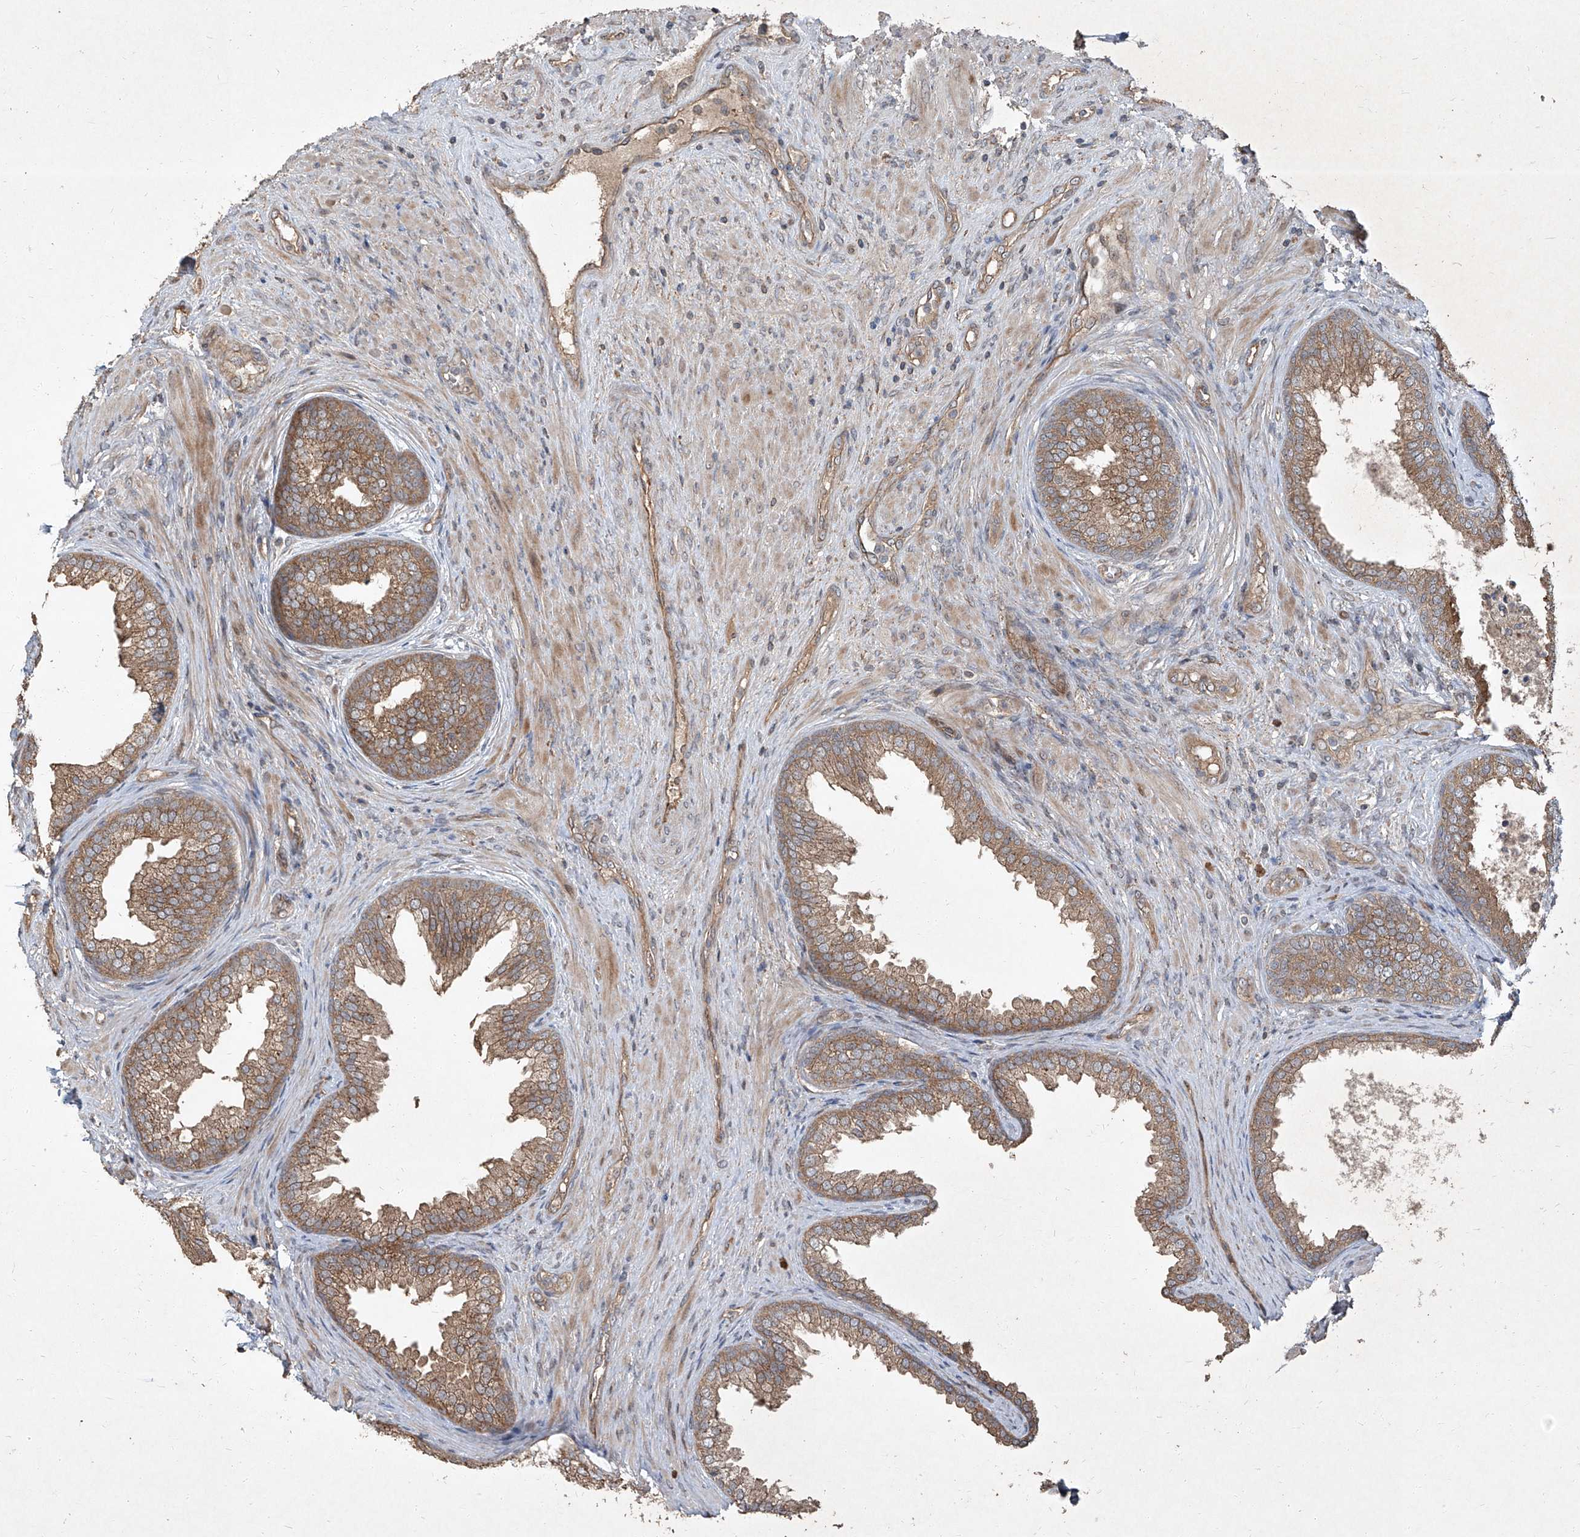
{"staining": {"intensity": "moderate", "quantity": ">75%", "location": "cytoplasmic/membranous"}, "tissue": "prostate", "cell_type": "Glandular cells", "image_type": "normal", "snomed": [{"axis": "morphology", "description": "Normal tissue, NOS"}, {"axis": "topography", "description": "Prostate"}], "caption": "Prostate stained with a protein marker displays moderate staining in glandular cells.", "gene": "CCN1", "patient": {"sex": "male", "age": 76}}